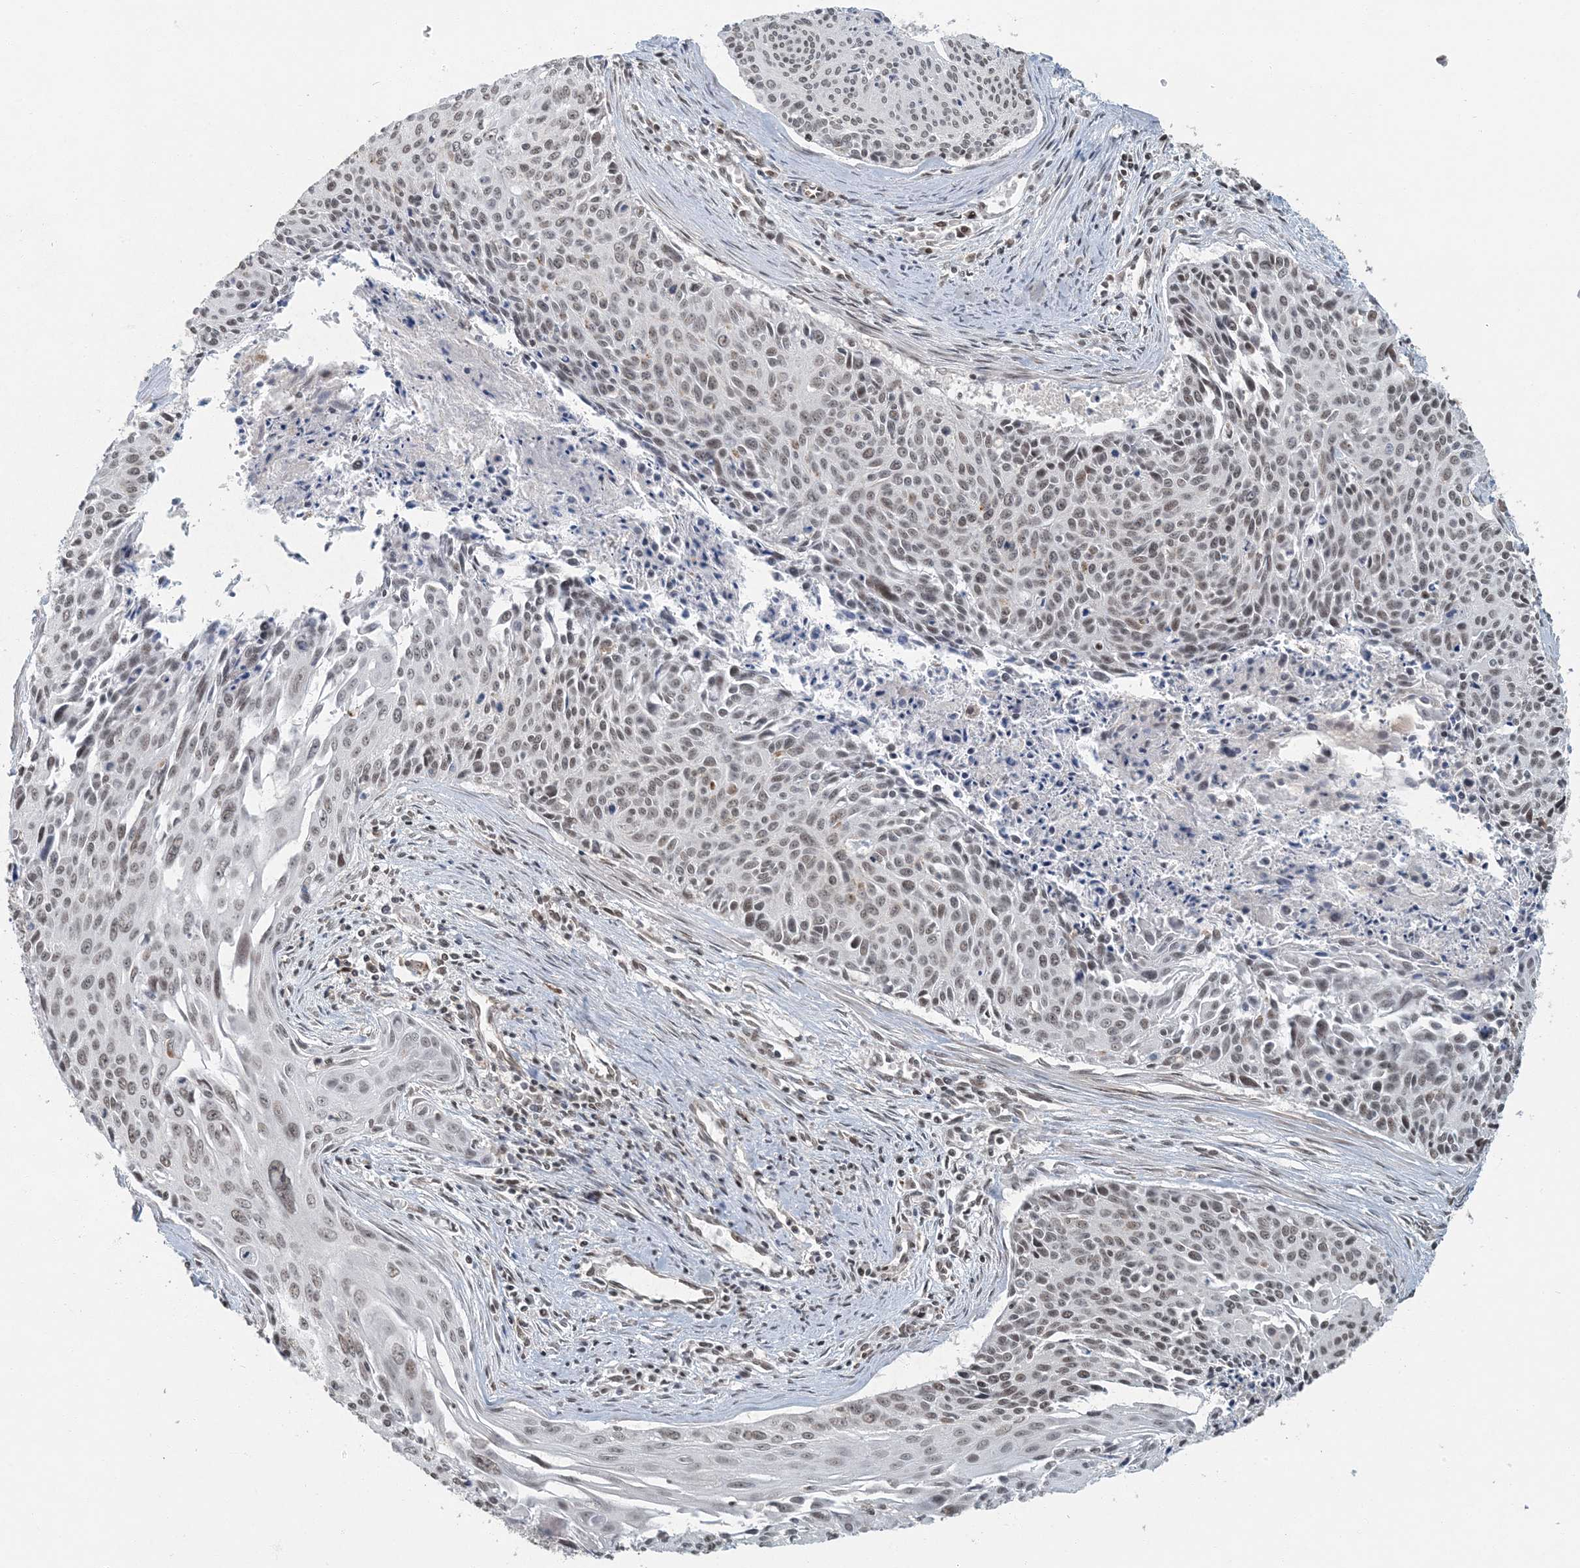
{"staining": {"intensity": "weak", "quantity": ">75%", "location": "nuclear"}, "tissue": "cervical cancer", "cell_type": "Tumor cells", "image_type": "cancer", "snomed": [{"axis": "morphology", "description": "Squamous cell carcinoma, NOS"}, {"axis": "topography", "description": "Cervix"}], "caption": "Tumor cells demonstrate weak nuclear staining in approximately >75% of cells in cervical cancer.", "gene": "AK9", "patient": {"sex": "female", "age": 55}}